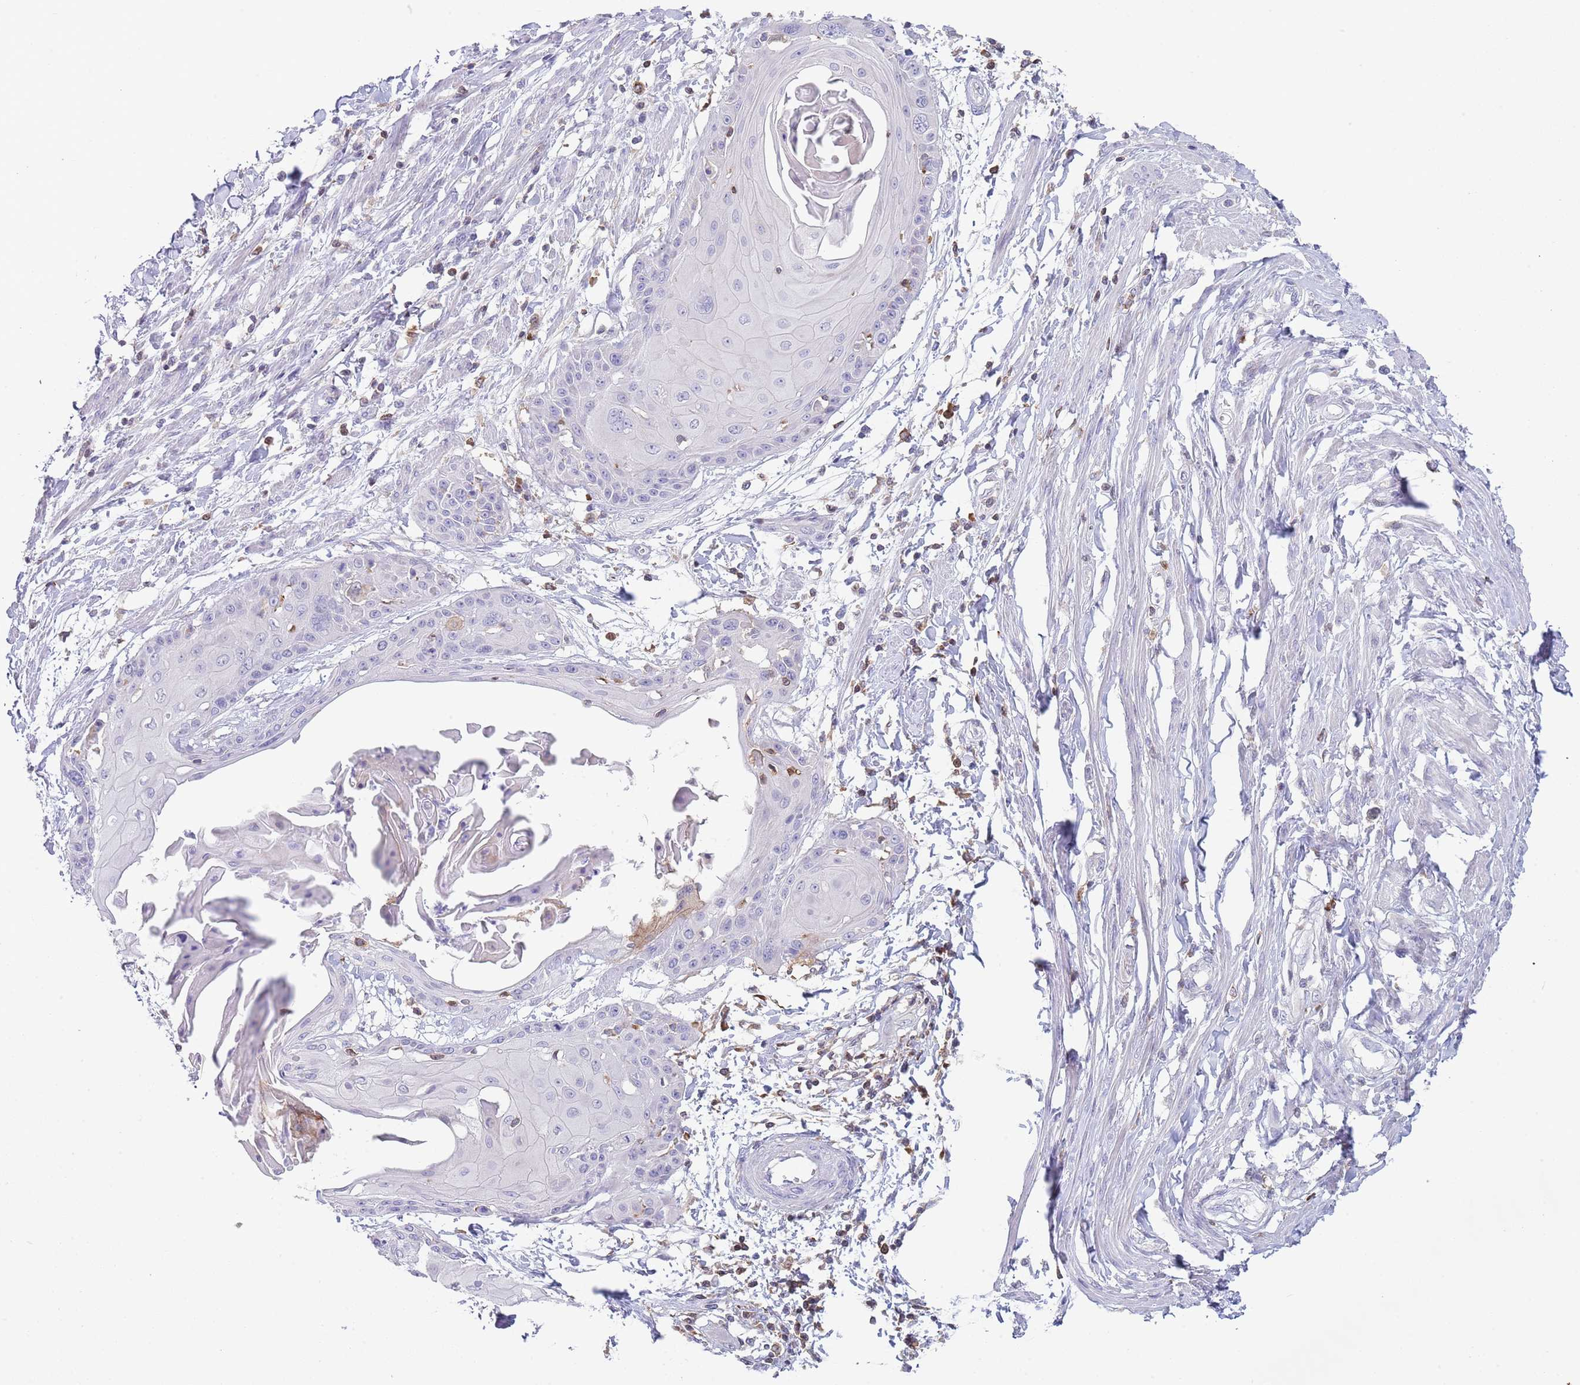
{"staining": {"intensity": "negative", "quantity": "none", "location": "none"}, "tissue": "cervical cancer", "cell_type": "Tumor cells", "image_type": "cancer", "snomed": [{"axis": "morphology", "description": "Squamous cell carcinoma, NOS"}, {"axis": "topography", "description": "Cervix"}], "caption": "IHC of squamous cell carcinoma (cervical) shows no expression in tumor cells. Brightfield microscopy of immunohistochemistry (IHC) stained with DAB (3,3'-diaminobenzidine) (brown) and hematoxylin (blue), captured at high magnification.", "gene": "LPXN", "patient": {"sex": "female", "age": 57}}